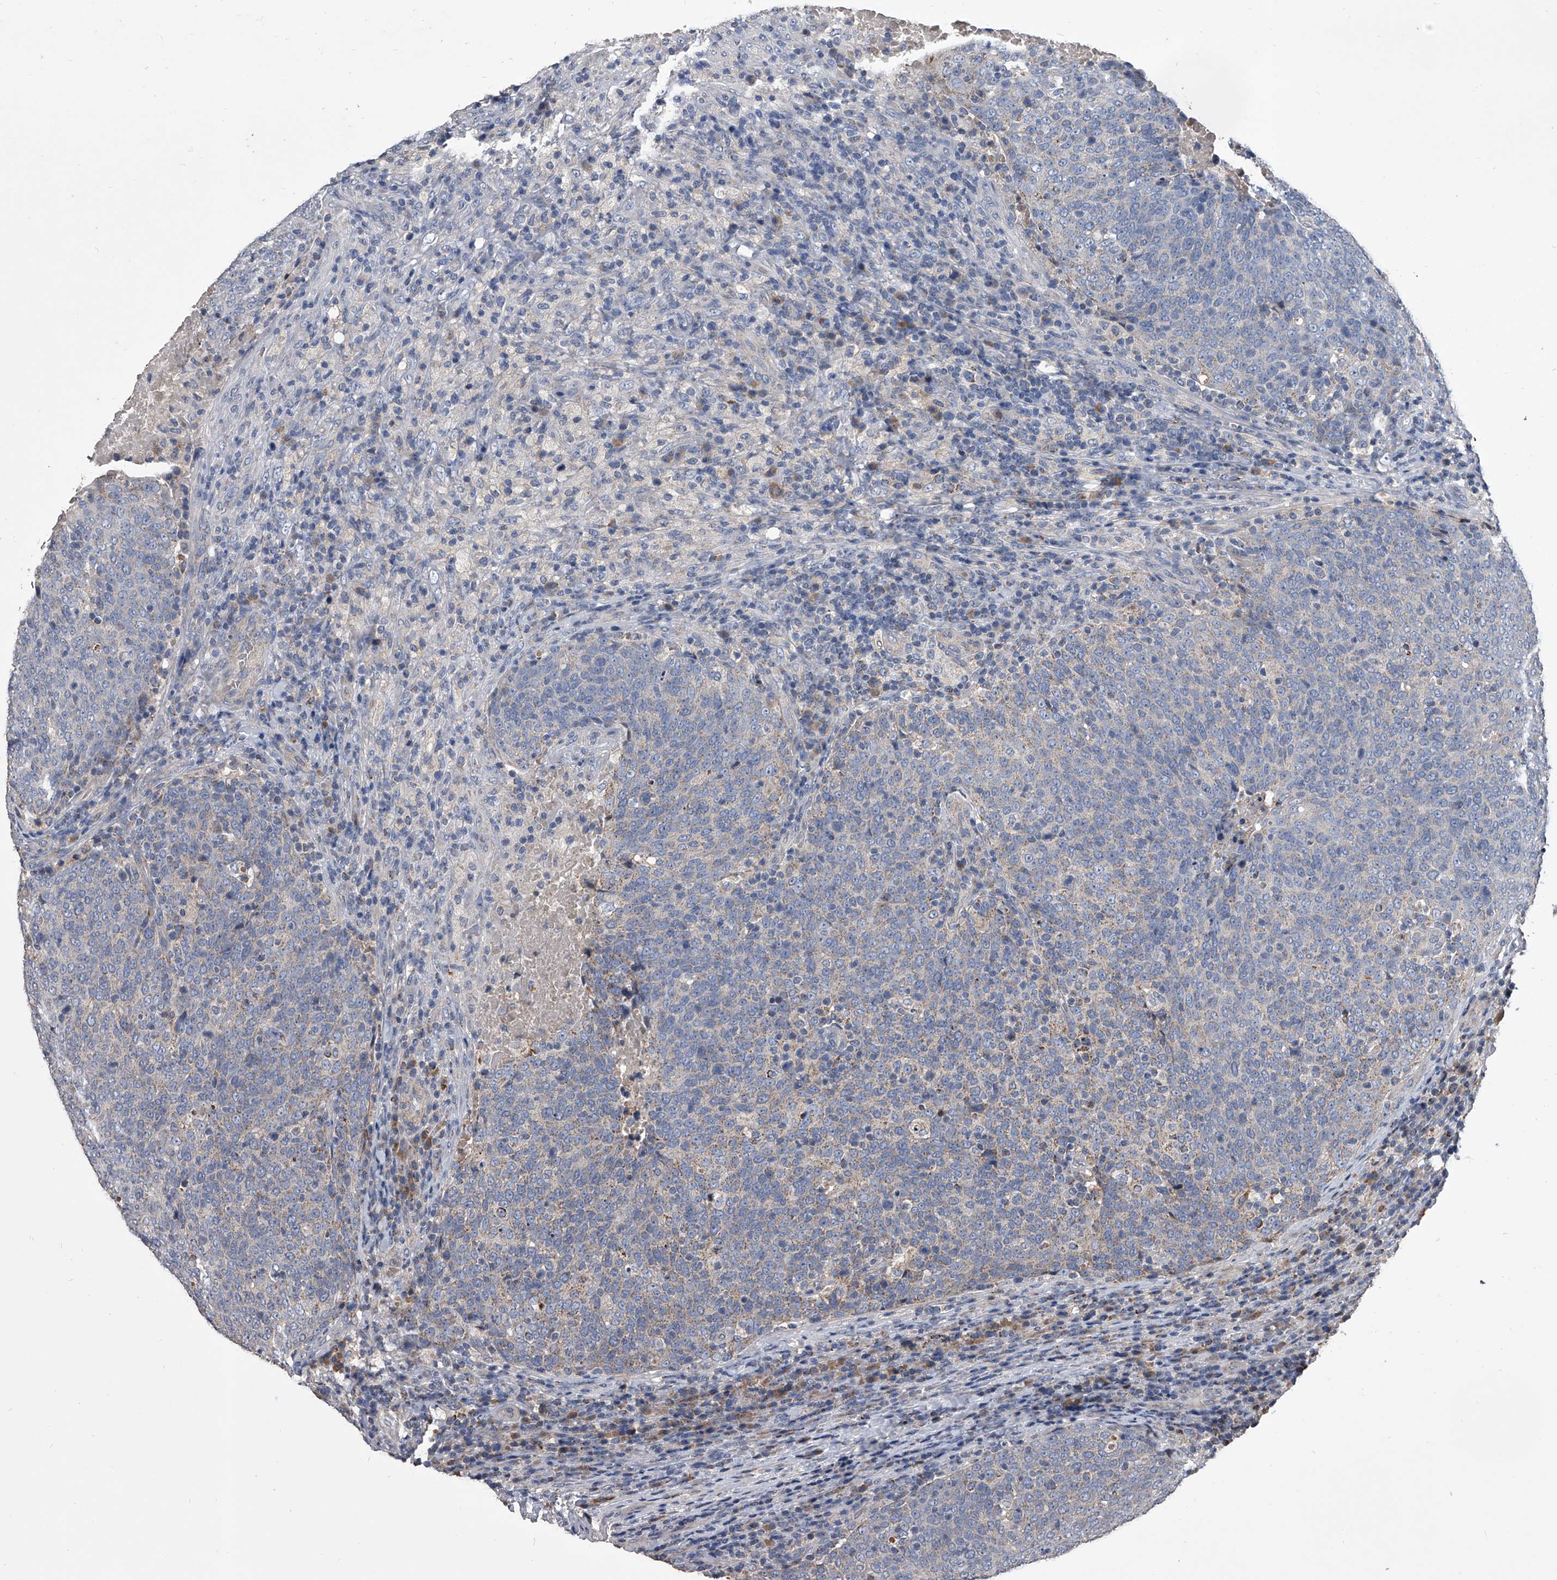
{"staining": {"intensity": "negative", "quantity": "none", "location": "none"}, "tissue": "head and neck cancer", "cell_type": "Tumor cells", "image_type": "cancer", "snomed": [{"axis": "morphology", "description": "Squamous cell carcinoma, NOS"}, {"axis": "morphology", "description": "Squamous cell carcinoma, metastatic, NOS"}, {"axis": "topography", "description": "Lymph node"}, {"axis": "topography", "description": "Head-Neck"}], "caption": "Tumor cells are negative for brown protein staining in metastatic squamous cell carcinoma (head and neck). (DAB (3,3'-diaminobenzidine) immunohistochemistry (IHC) with hematoxylin counter stain).", "gene": "NRP1", "patient": {"sex": "male", "age": 62}}